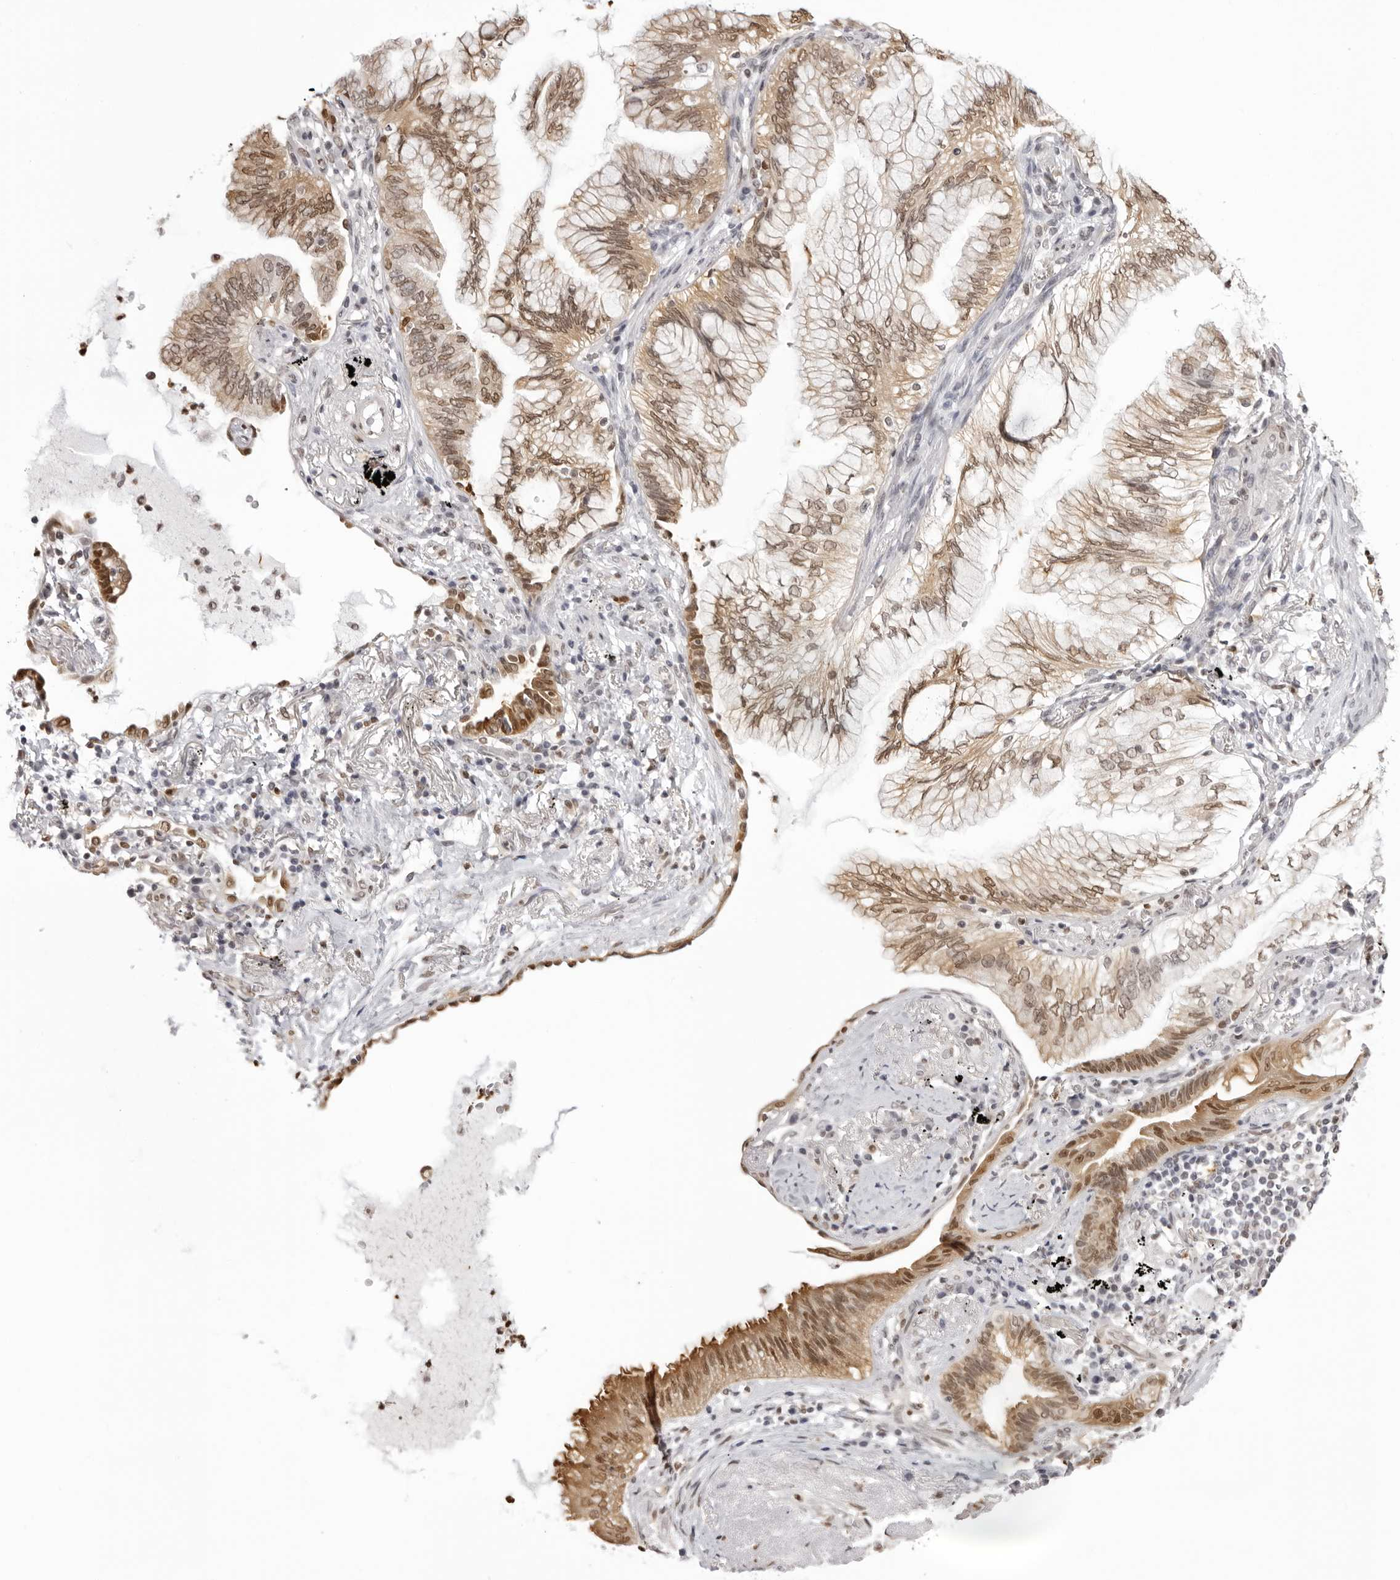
{"staining": {"intensity": "moderate", "quantity": ">75%", "location": "cytoplasmic/membranous,nuclear"}, "tissue": "lung cancer", "cell_type": "Tumor cells", "image_type": "cancer", "snomed": [{"axis": "morphology", "description": "Adenocarcinoma, NOS"}, {"axis": "topography", "description": "Lung"}], "caption": "A brown stain labels moderate cytoplasmic/membranous and nuclear staining of a protein in human adenocarcinoma (lung) tumor cells.", "gene": "HSPA4", "patient": {"sex": "female", "age": 70}}